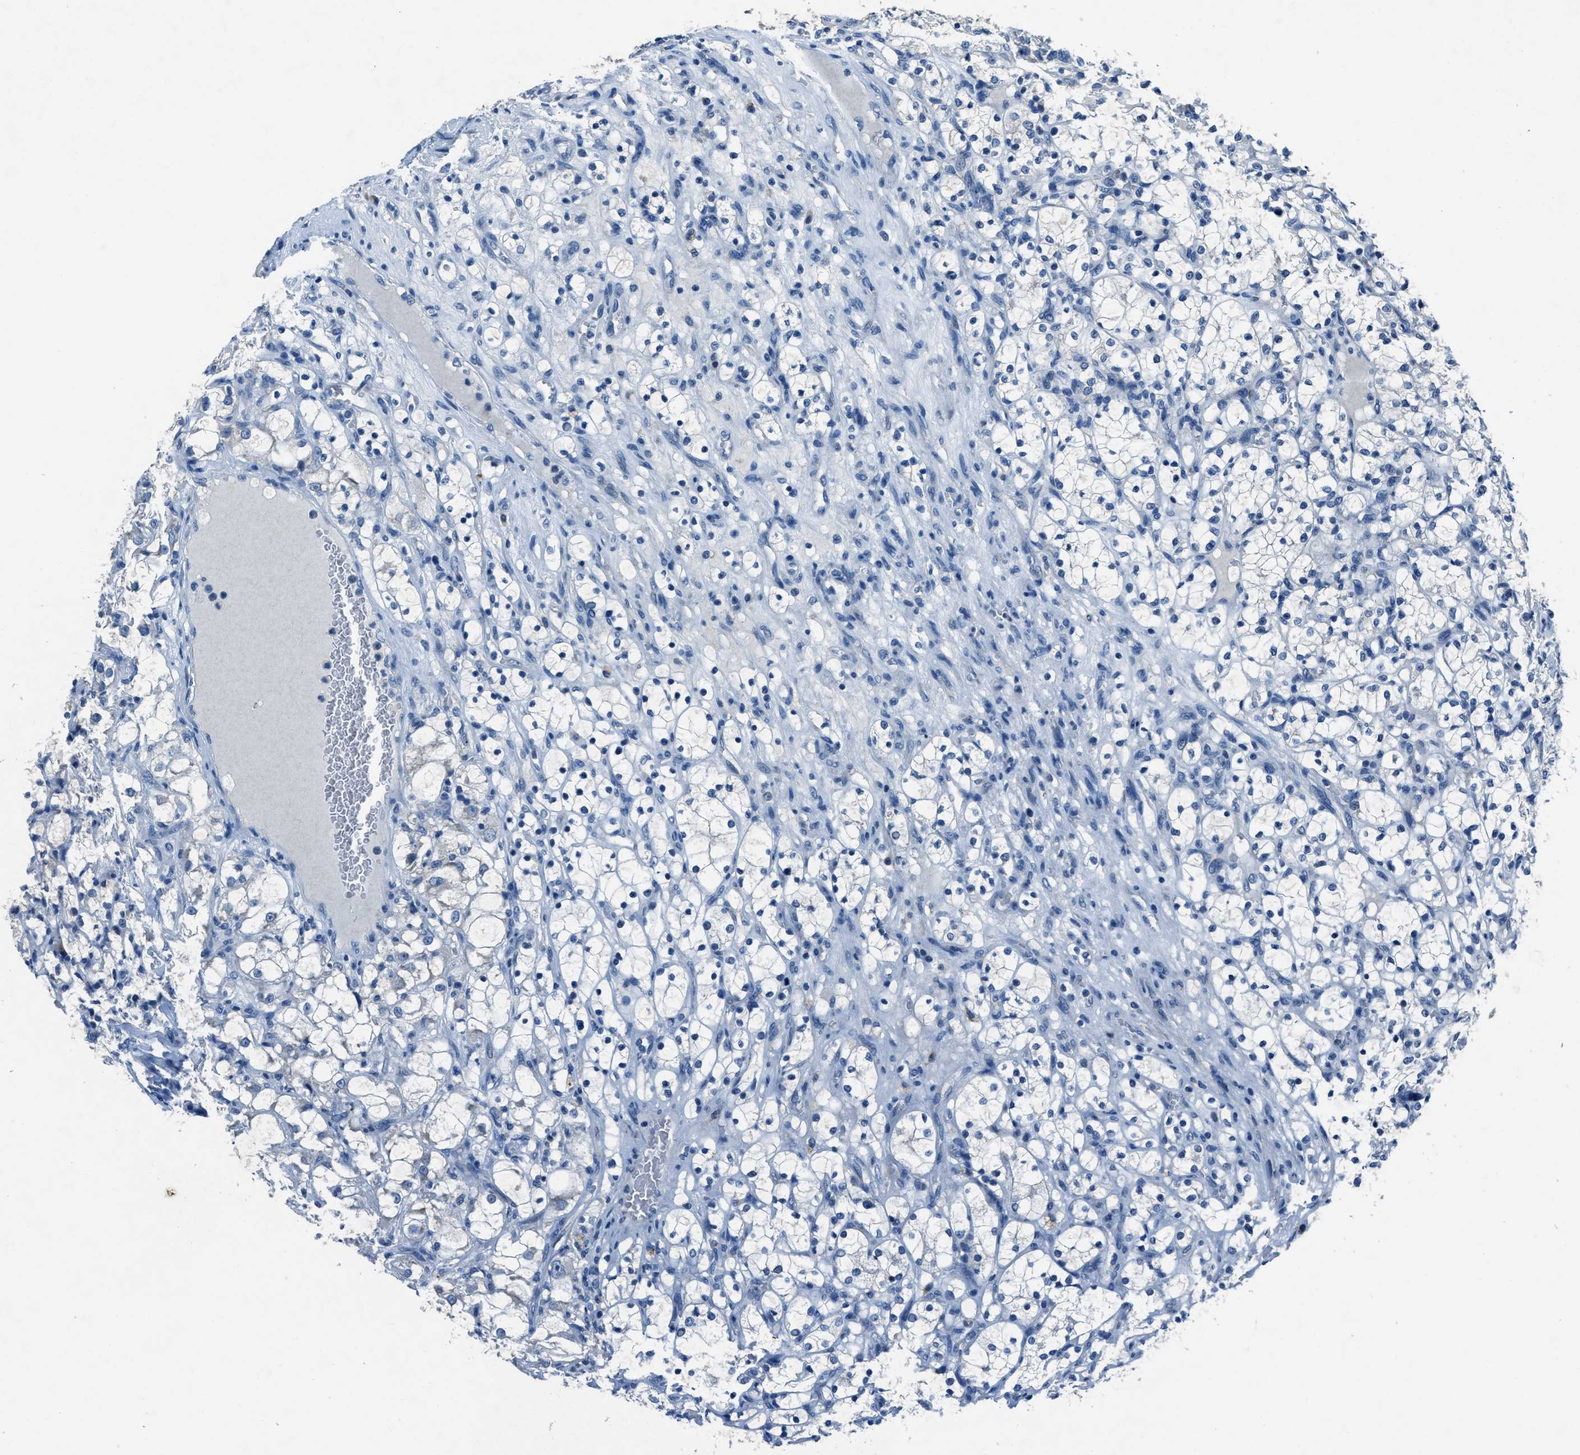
{"staining": {"intensity": "negative", "quantity": "none", "location": "none"}, "tissue": "renal cancer", "cell_type": "Tumor cells", "image_type": "cancer", "snomed": [{"axis": "morphology", "description": "Adenocarcinoma, NOS"}, {"axis": "topography", "description": "Kidney"}], "caption": "Renal cancer (adenocarcinoma) was stained to show a protein in brown. There is no significant positivity in tumor cells.", "gene": "ADAM2", "patient": {"sex": "female", "age": 69}}